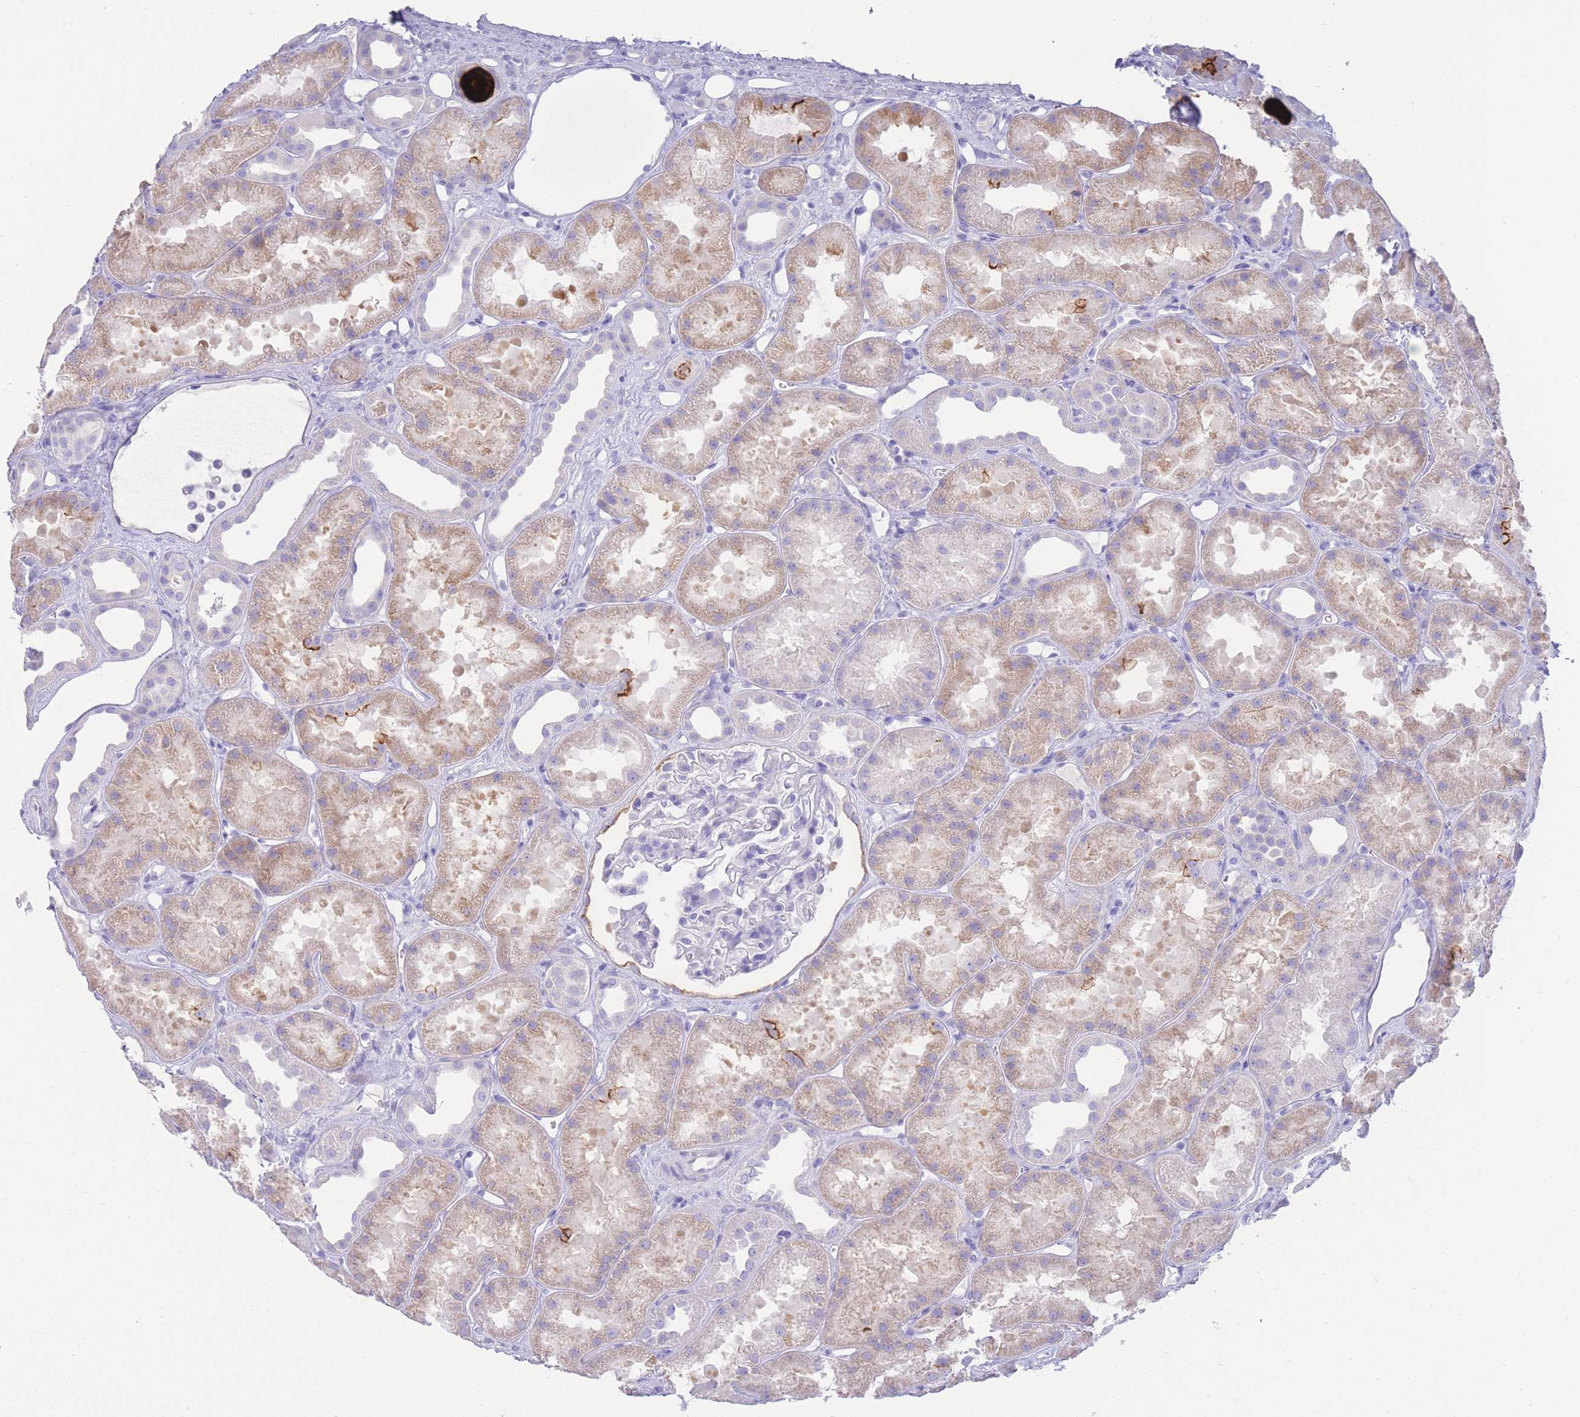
{"staining": {"intensity": "negative", "quantity": "none", "location": "none"}, "tissue": "kidney", "cell_type": "Cells in glomeruli", "image_type": "normal", "snomed": [{"axis": "morphology", "description": "Normal tissue, NOS"}, {"axis": "topography", "description": "Kidney"}], "caption": "This is an IHC image of benign human kidney. There is no expression in cells in glomeruli.", "gene": "LRRC37A2", "patient": {"sex": "male", "age": 61}}